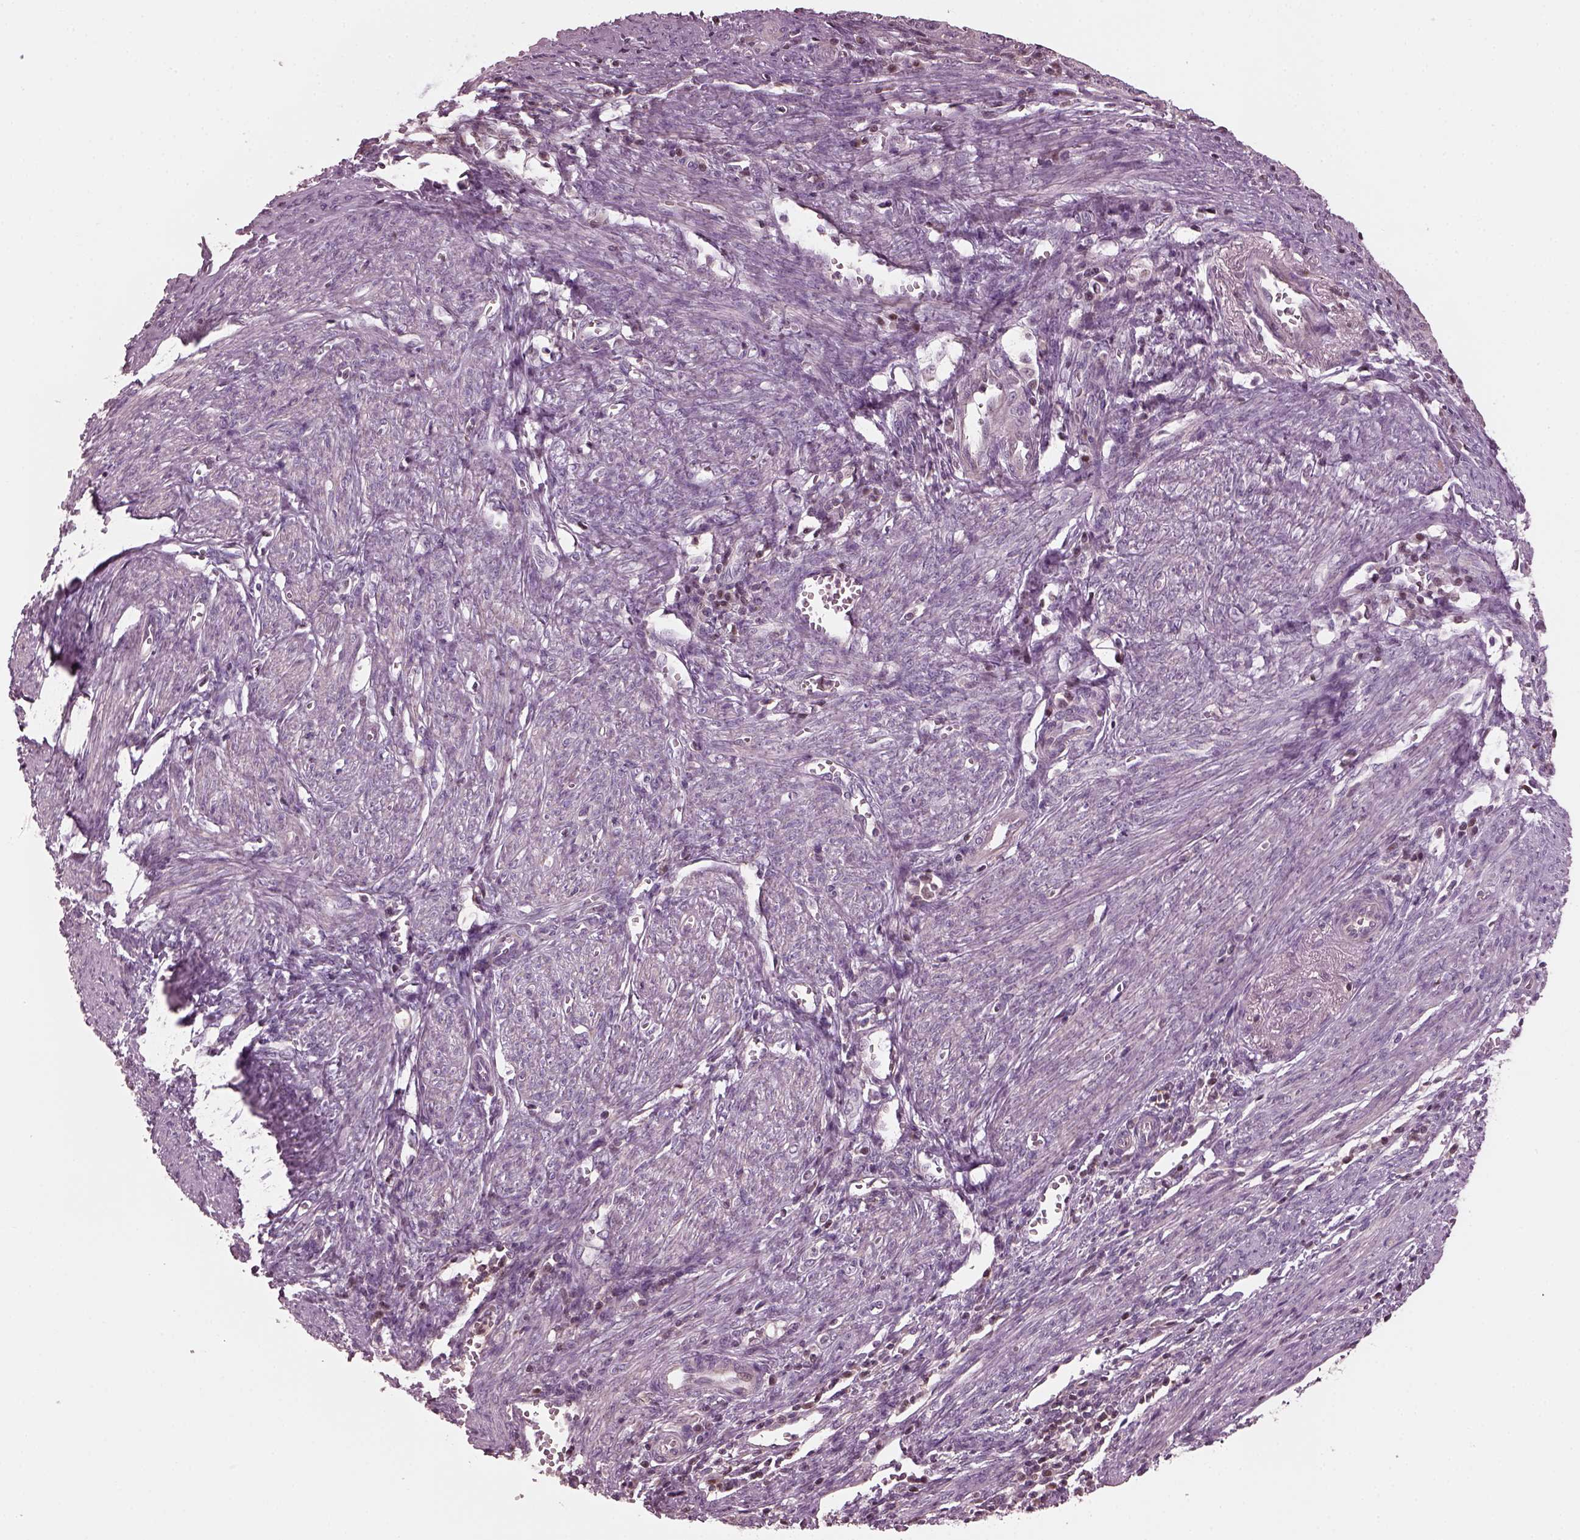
{"staining": {"intensity": "negative", "quantity": "none", "location": "none"}, "tissue": "endometrial cancer", "cell_type": "Tumor cells", "image_type": "cancer", "snomed": [{"axis": "morphology", "description": "Adenocarcinoma, NOS"}, {"axis": "topography", "description": "Endometrium"}], "caption": "Protein analysis of endometrial cancer demonstrates no significant positivity in tumor cells.", "gene": "BFSP1", "patient": {"sex": "female", "age": 65}}